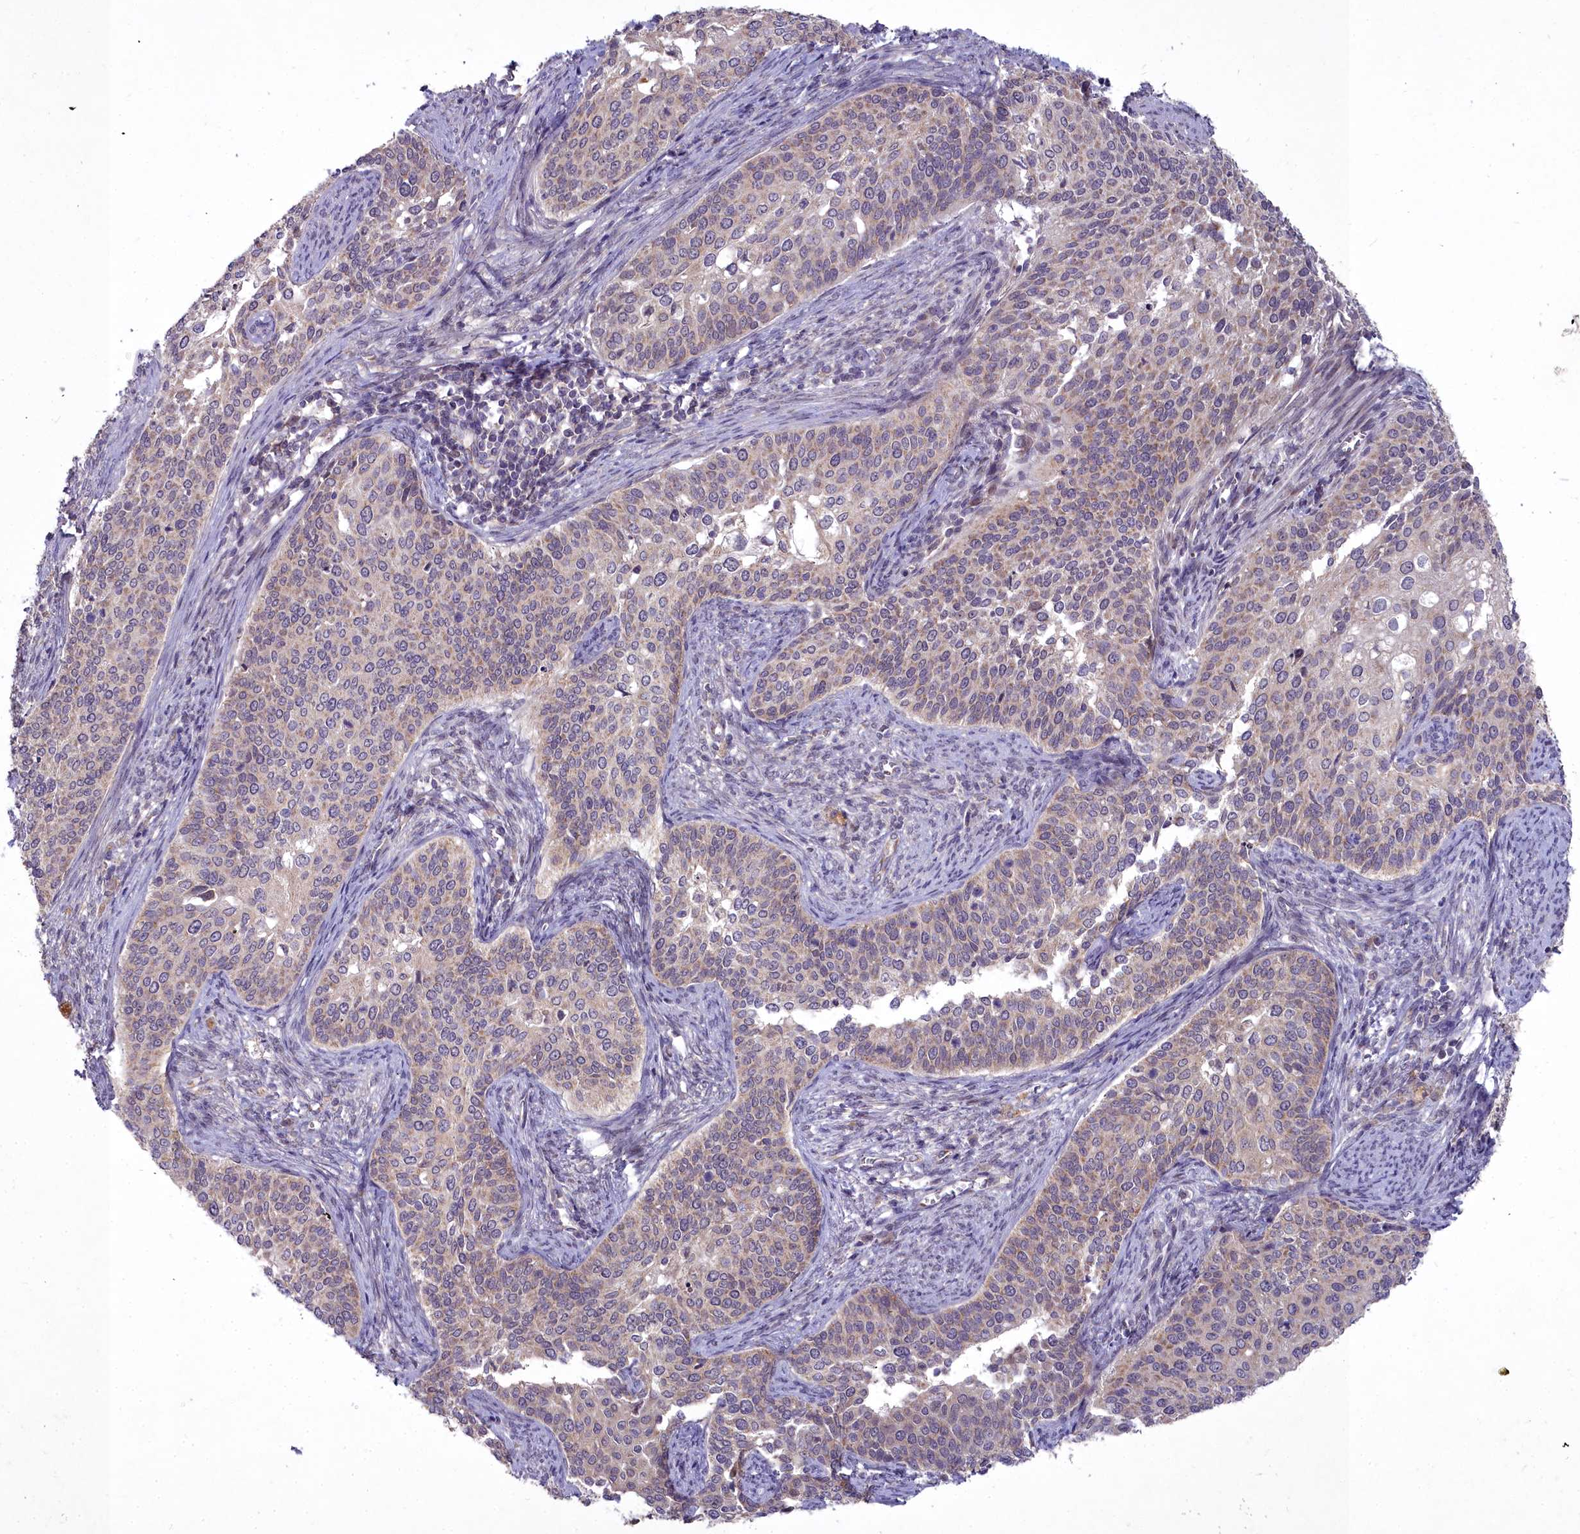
{"staining": {"intensity": "weak", "quantity": ">75%", "location": "cytoplasmic/membranous"}, "tissue": "cervical cancer", "cell_type": "Tumor cells", "image_type": "cancer", "snomed": [{"axis": "morphology", "description": "Squamous cell carcinoma, NOS"}, {"axis": "topography", "description": "Cervix"}], "caption": "A low amount of weak cytoplasmic/membranous expression is present in about >75% of tumor cells in cervical cancer tissue.", "gene": "MICU2", "patient": {"sex": "female", "age": 44}}